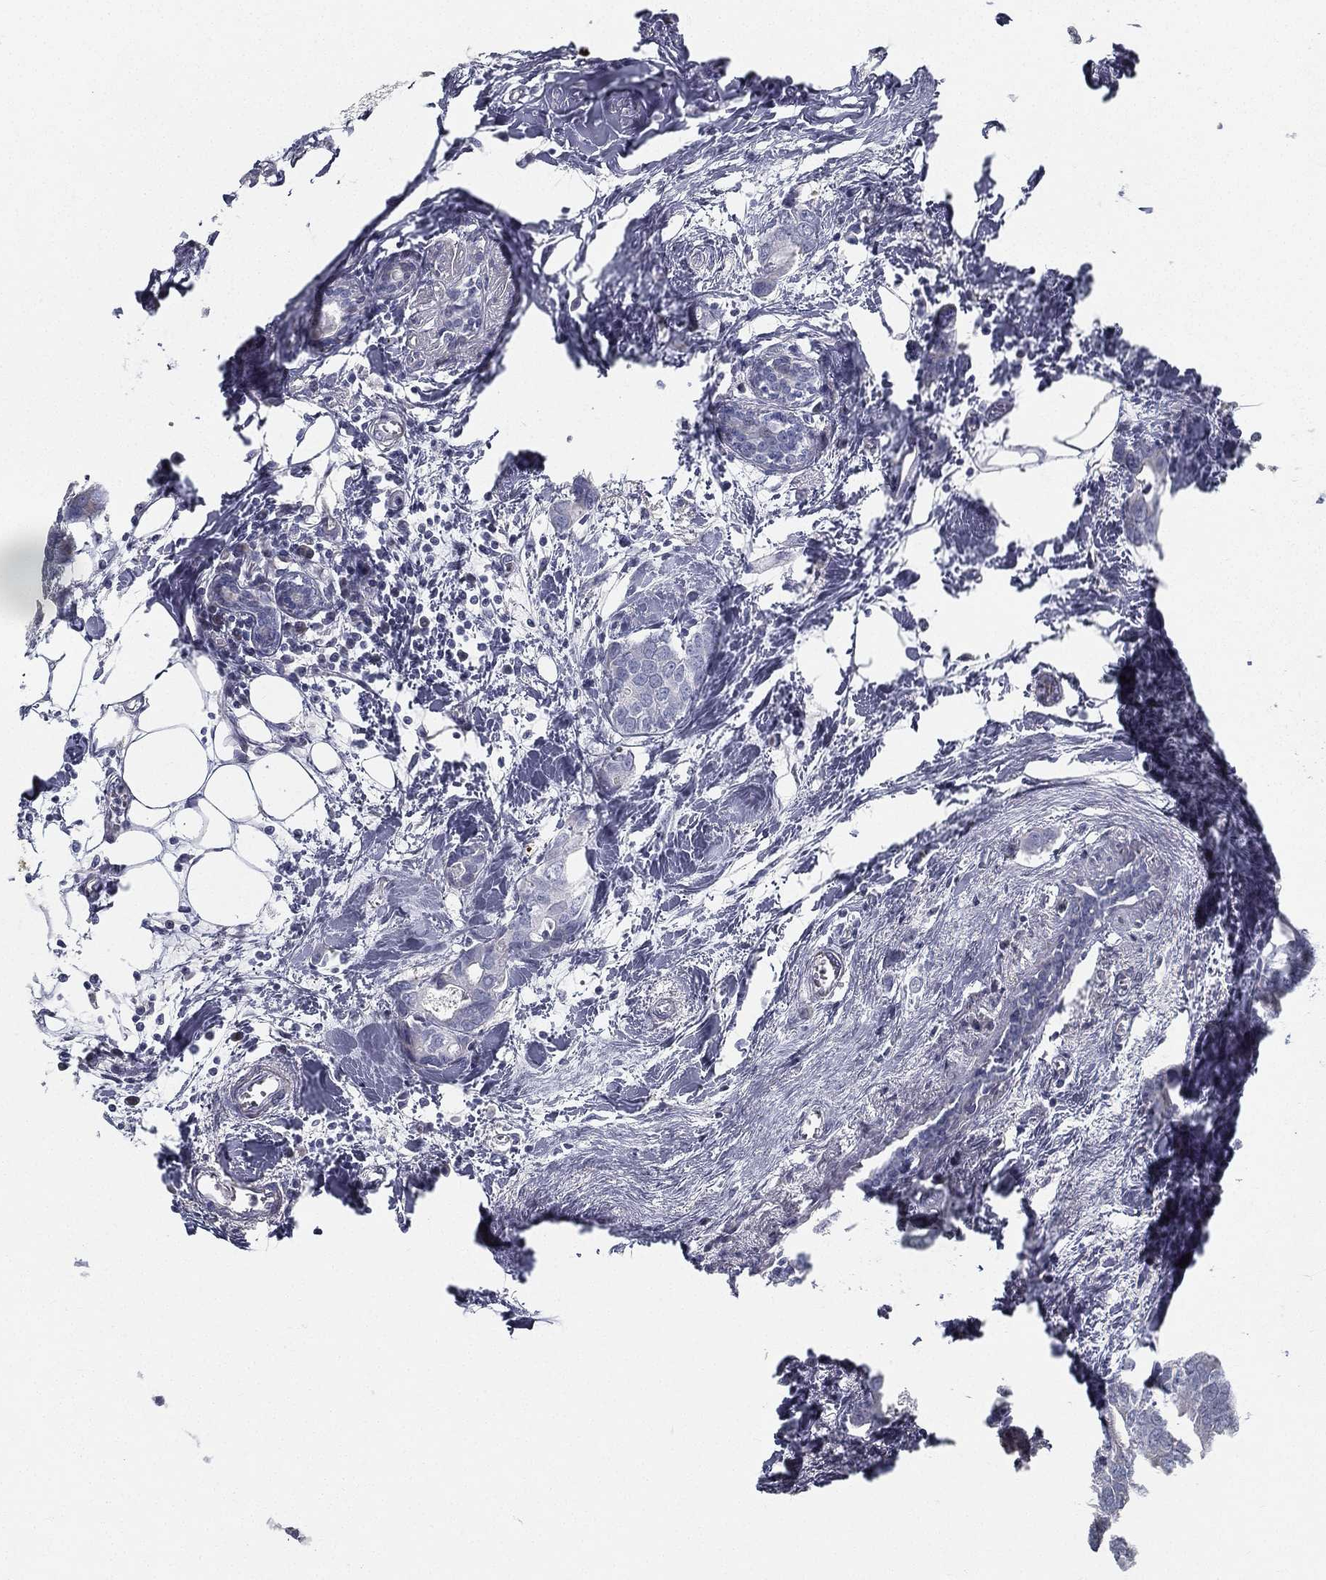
{"staining": {"intensity": "negative", "quantity": "none", "location": "none"}, "tissue": "breast cancer", "cell_type": "Tumor cells", "image_type": "cancer", "snomed": [{"axis": "morphology", "description": "Duct carcinoma"}, {"axis": "topography", "description": "Breast"}], "caption": "High magnification brightfield microscopy of breast cancer (invasive ductal carcinoma) stained with DAB (3,3'-diaminobenzidine) (brown) and counterstained with hematoxylin (blue): tumor cells show no significant staining.", "gene": "SPPL2C", "patient": {"sex": "female", "age": 83}}